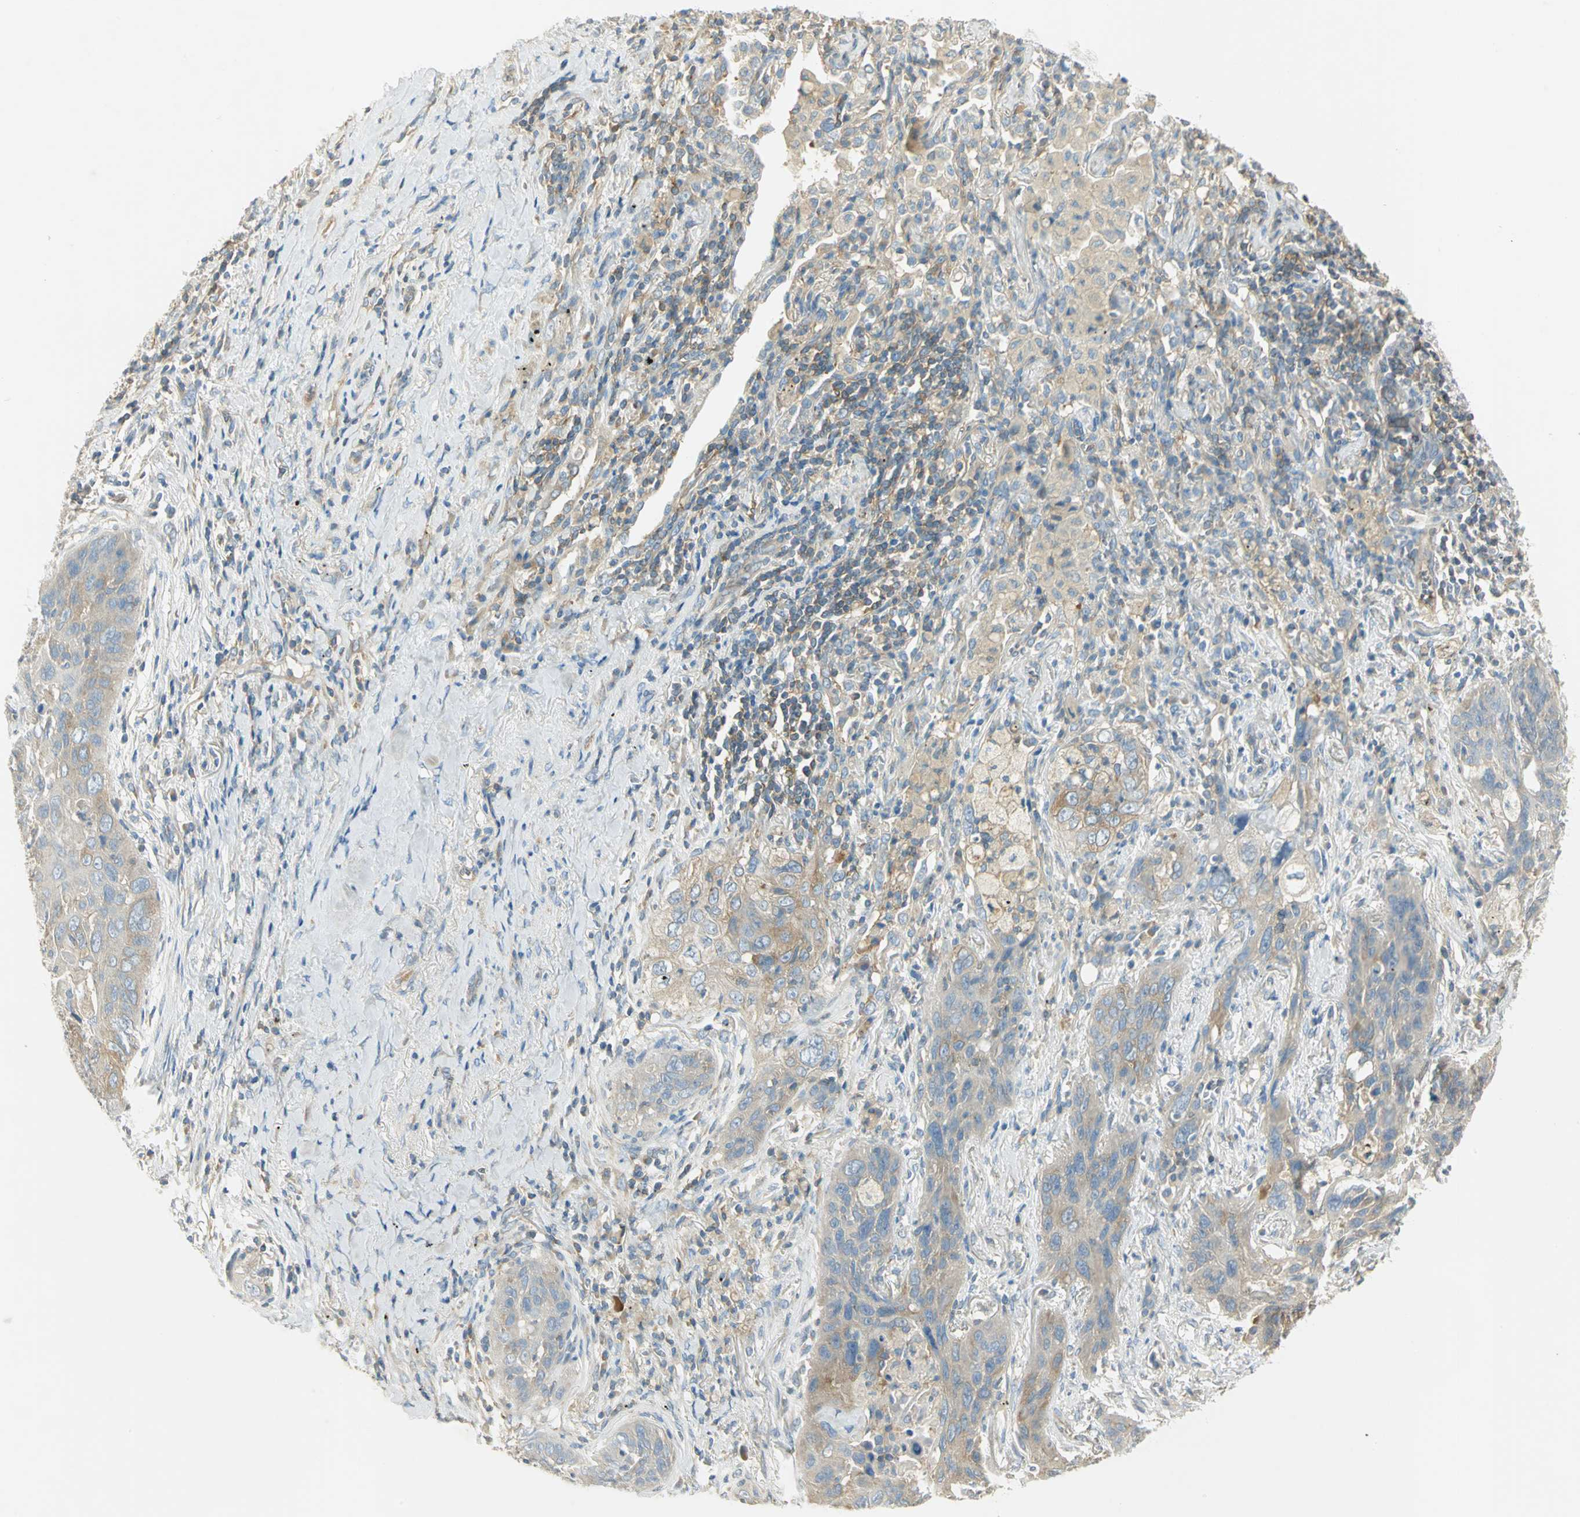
{"staining": {"intensity": "weak", "quantity": ">75%", "location": "cytoplasmic/membranous"}, "tissue": "lung cancer", "cell_type": "Tumor cells", "image_type": "cancer", "snomed": [{"axis": "morphology", "description": "Squamous cell carcinoma, NOS"}, {"axis": "topography", "description": "Lung"}], "caption": "Protein staining demonstrates weak cytoplasmic/membranous staining in about >75% of tumor cells in lung cancer. (Brightfield microscopy of DAB IHC at high magnification).", "gene": "TSC22D2", "patient": {"sex": "female", "age": 67}}